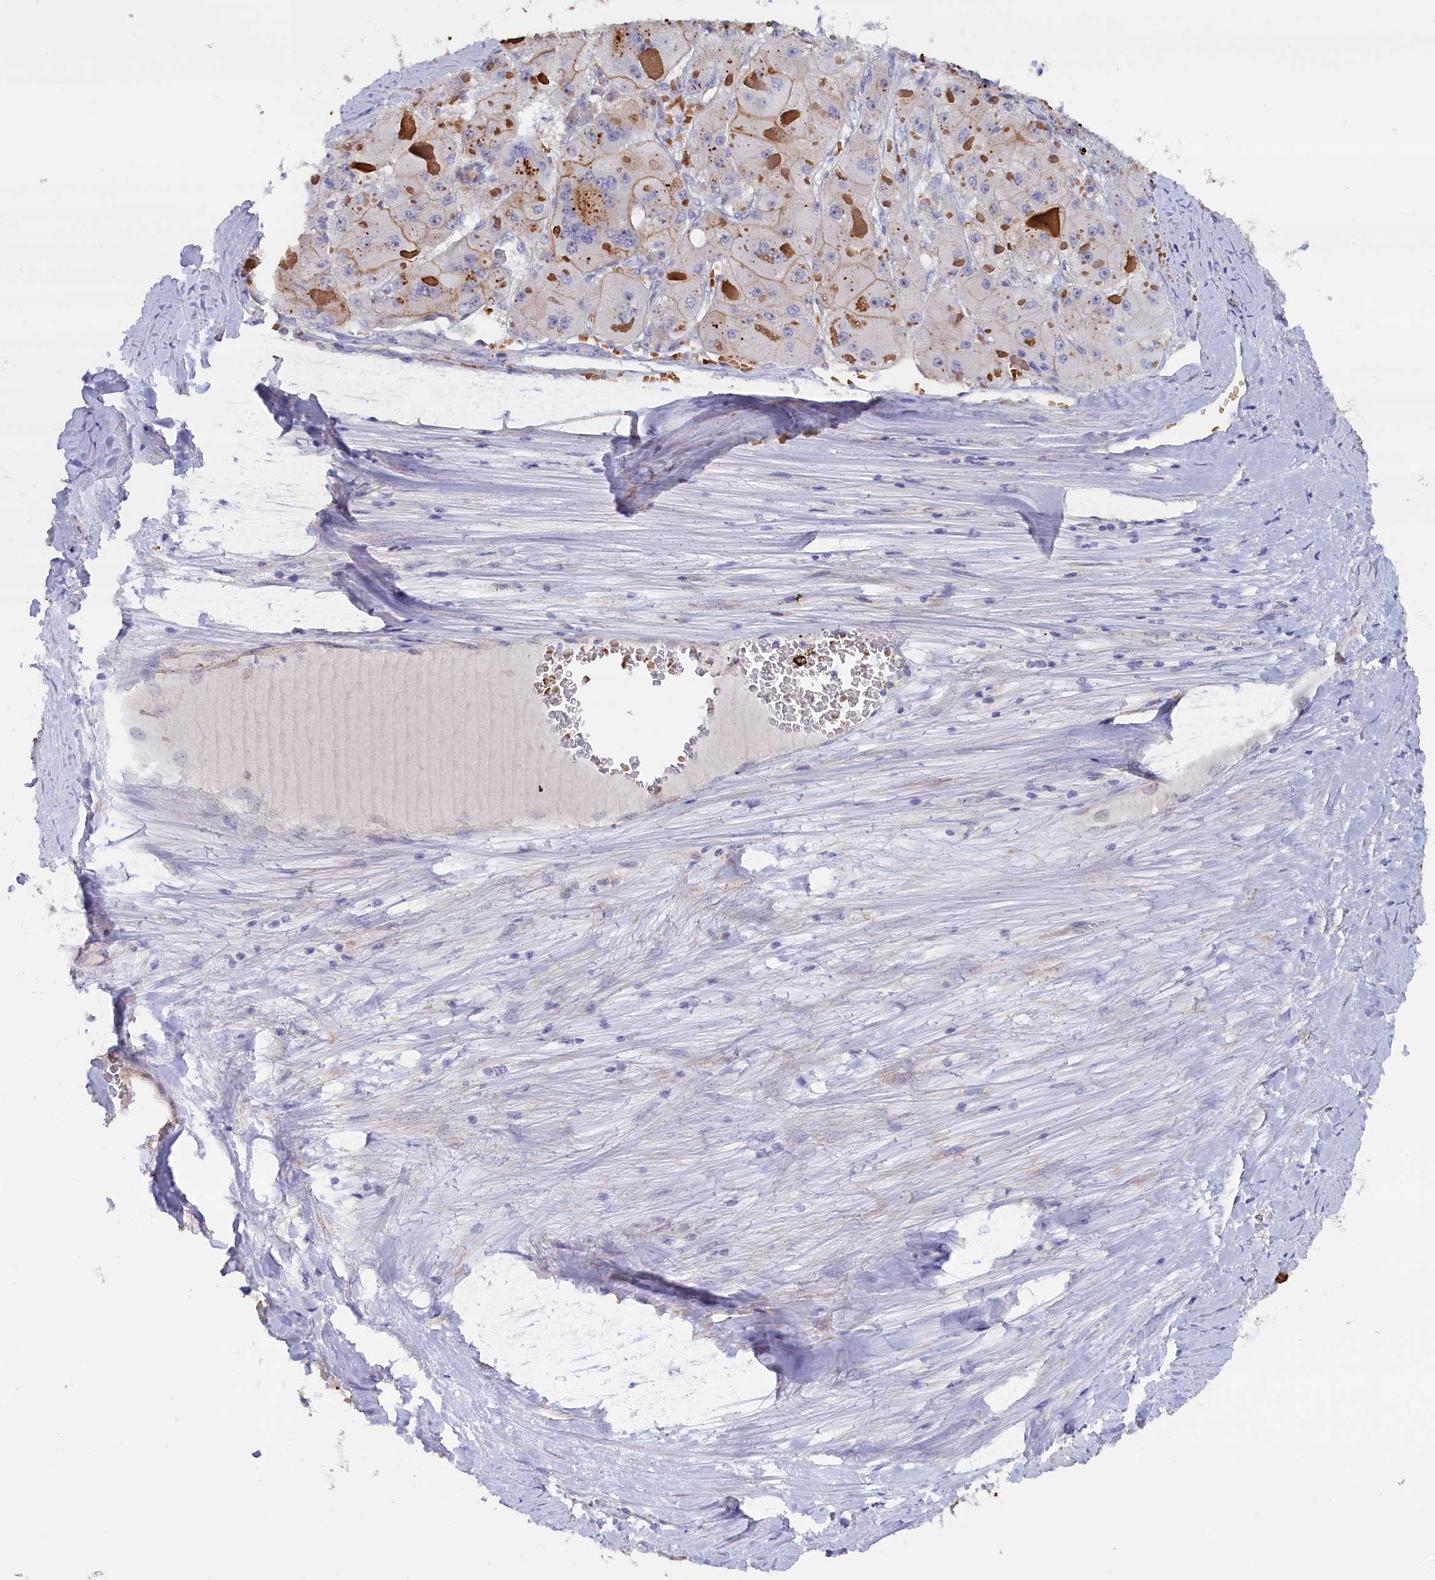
{"staining": {"intensity": "weak", "quantity": "<25%", "location": "cytoplasmic/membranous"}, "tissue": "liver cancer", "cell_type": "Tumor cells", "image_type": "cancer", "snomed": [{"axis": "morphology", "description": "Carcinoma, Hepatocellular, NOS"}, {"axis": "topography", "description": "Liver"}], "caption": "This micrograph is of liver cancer stained with immunohistochemistry to label a protein in brown with the nuclei are counter-stained blue. There is no positivity in tumor cells. (Stains: DAB immunohistochemistry with hematoxylin counter stain, Microscopy: brightfield microscopy at high magnification).", "gene": "ABCC12", "patient": {"sex": "female", "age": 73}}